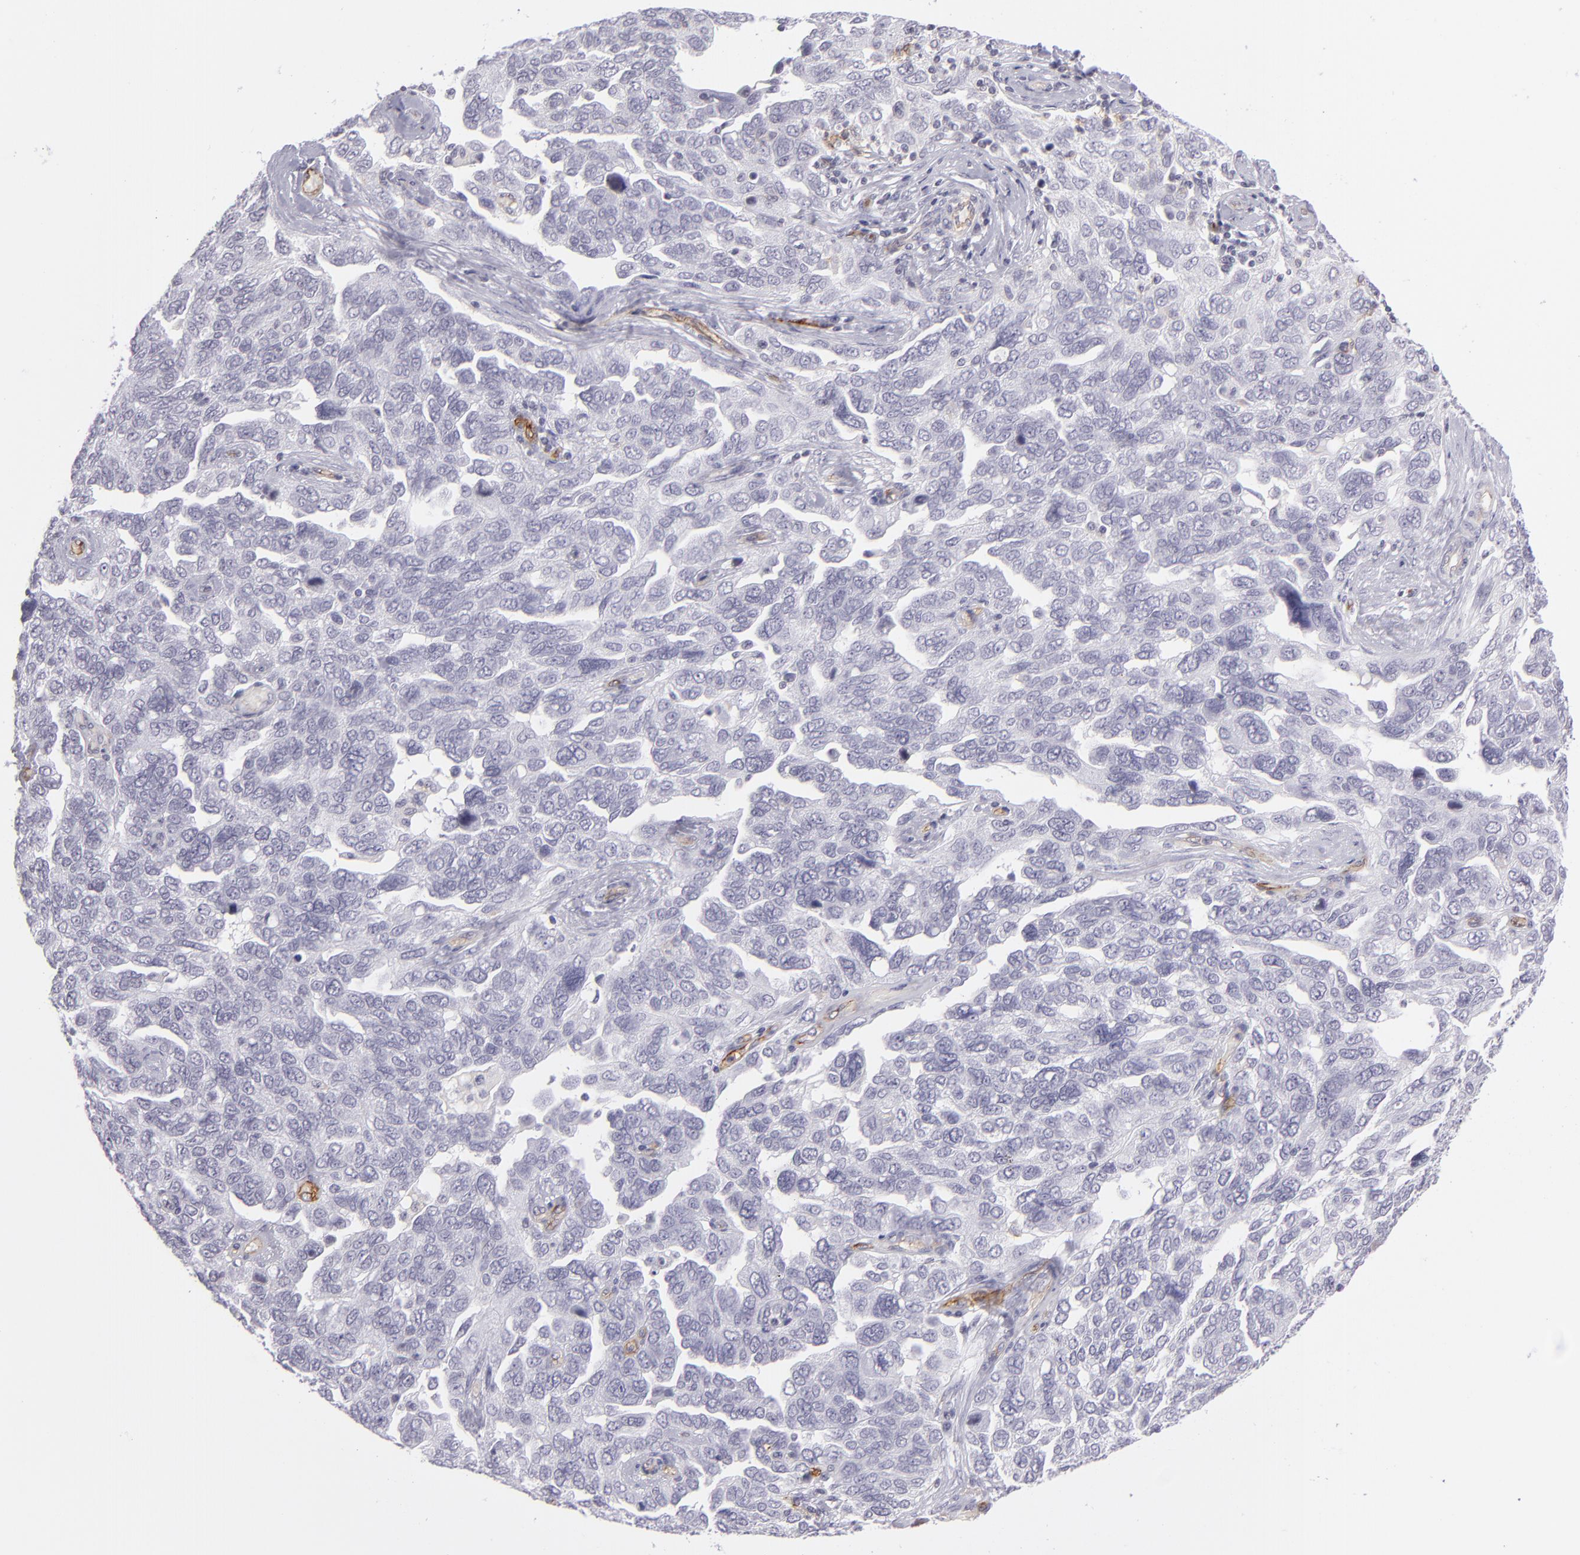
{"staining": {"intensity": "negative", "quantity": "none", "location": "none"}, "tissue": "ovarian cancer", "cell_type": "Tumor cells", "image_type": "cancer", "snomed": [{"axis": "morphology", "description": "Cystadenocarcinoma, serous, NOS"}, {"axis": "topography", "description": "Ovary"}], "caption": "The histopathology image reveals no staining of tumor cells in ovarian serous cystadenocarcinoma.", "gene": "THBD", "patient": {"sex": "female", "age": 64}}